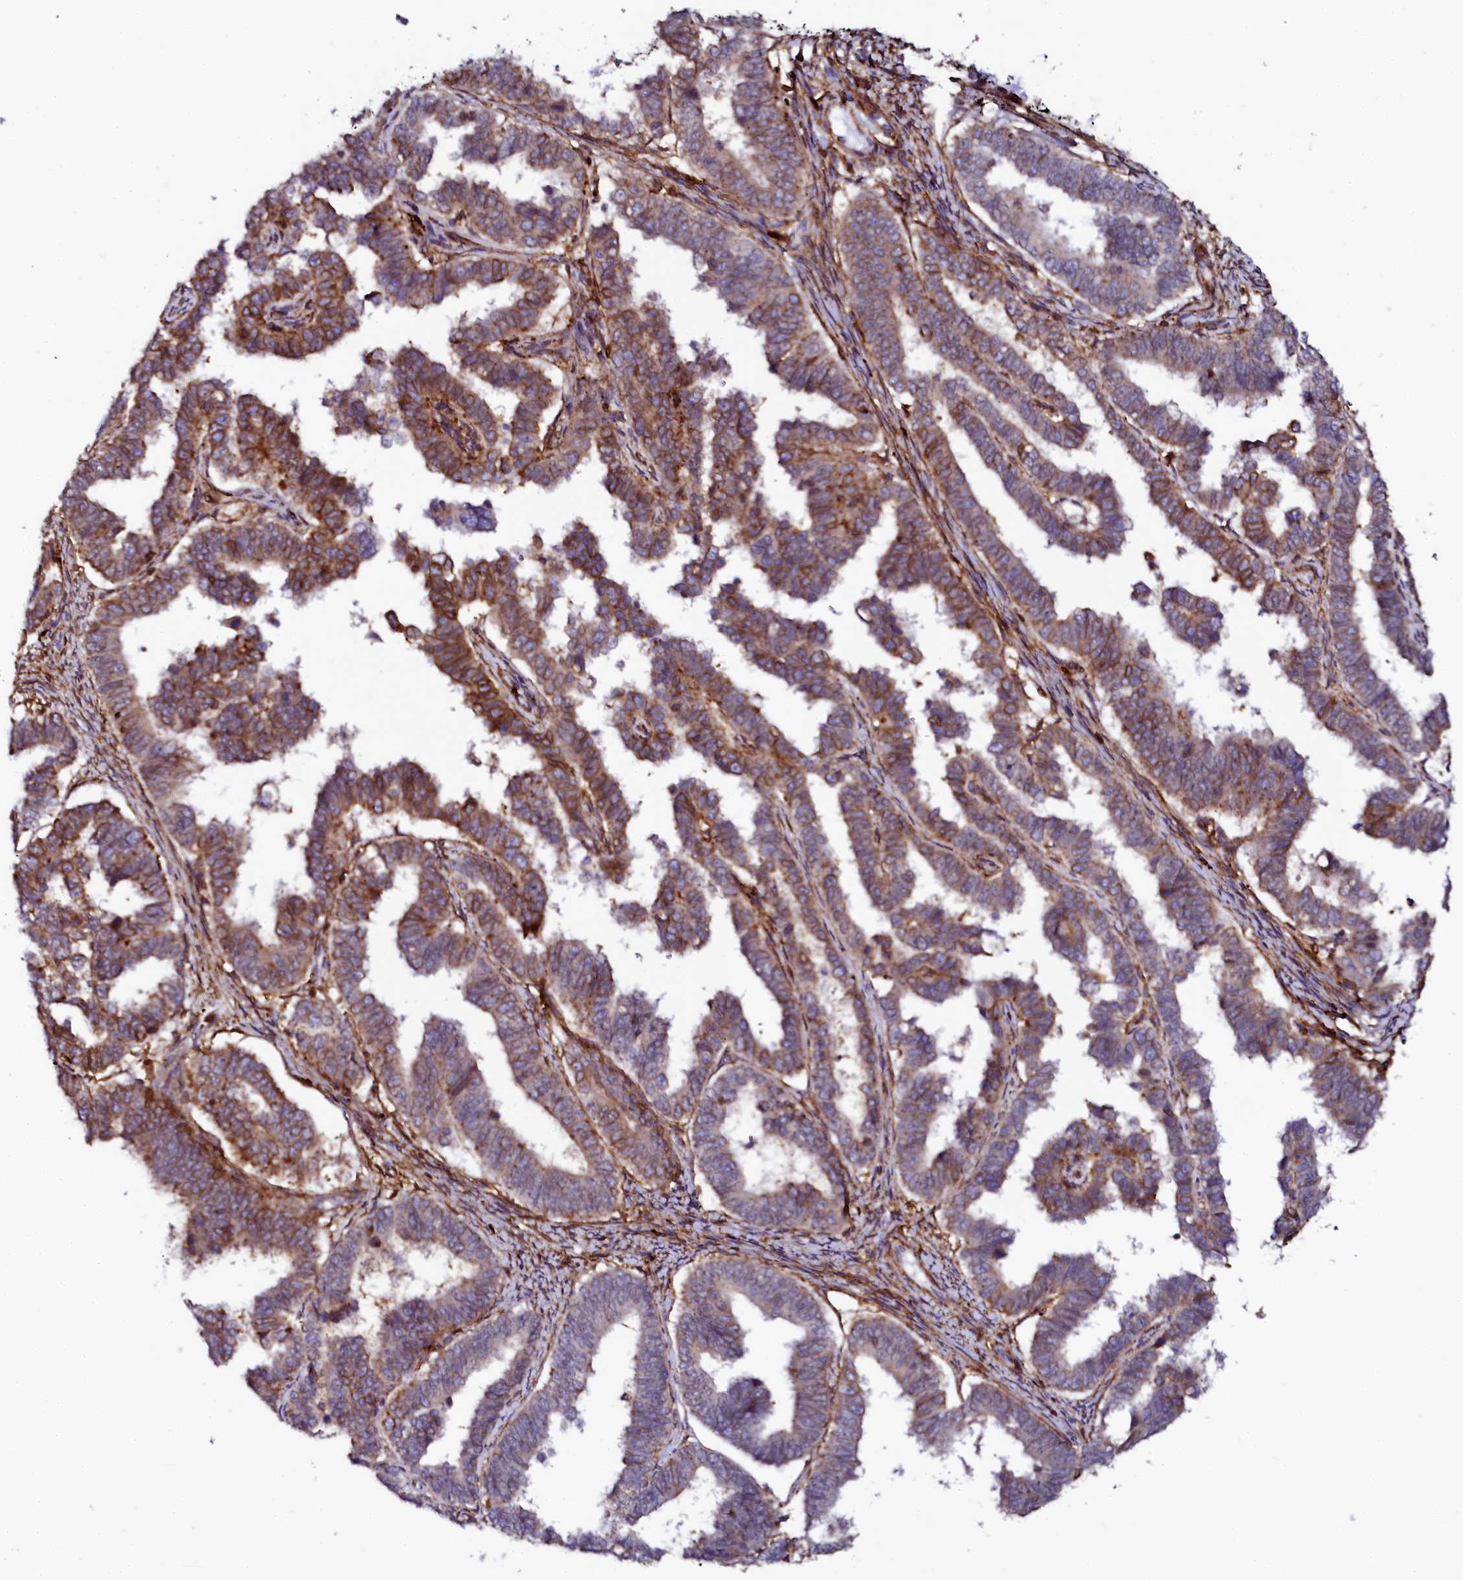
{"staining": {"intensity": "moderate", "quantity": ">75%", "location": "cytoplasmic/membranous"}, "tissue": "endometrial cancer", "cell_type": "Tumor cells", "image_type": "cancer", "snomed": [{"axis": "morphology", "description": "Adenocarcinoma, NOS"}, {"axis": "topography", "description": "Endometrium"}], "caption": "A brown stain highlights moderate cytoplasmic/membranous expression of a protein in human adenocarcinoma (endometrial) tumor cells.", "gene": "AAAS", "patient": {"sex": "female", "age": 75}}